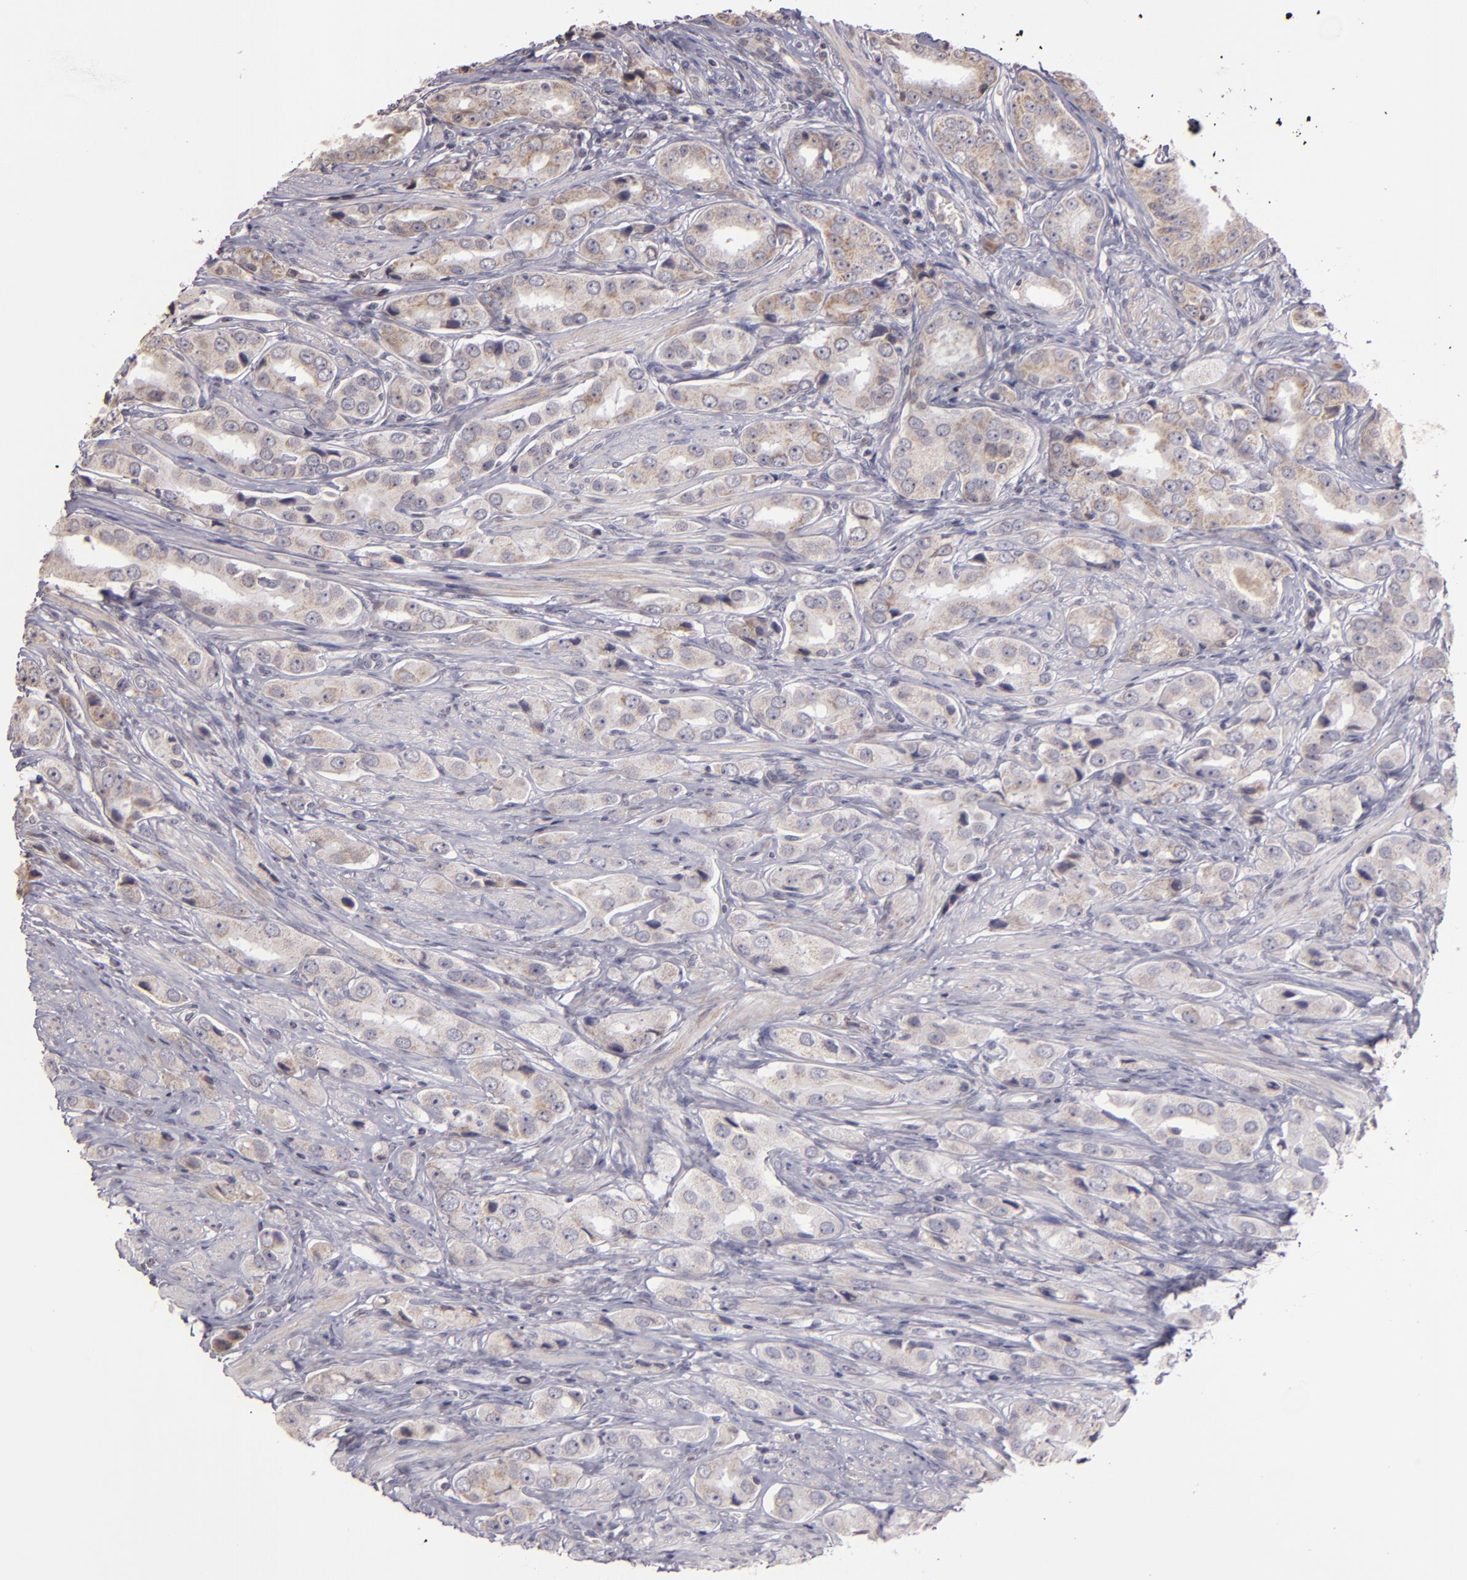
{"staining": {"intensity": "weak", "quantity": ">75%", "location": "cytoplasmic/membranous"}, "tissue": "prostate cancer", "cell_type": "Tumor cells", "image_type": "cancer", "snomed": [{"axis": "morphology", "description": "Adenocarcinoma, Medium grade"}, {"axis": "topography", "description": "Prostate"}], "caption": "This is a histology image of immunohistochemistry staining of prostate cancer (adenocarcinoma (medium-grade)), which shows weak positivity in the cytoplasmic/membranous of tumor cells.", "gene": "ABL1", "patient": {"sex": "male", "age": 53}}